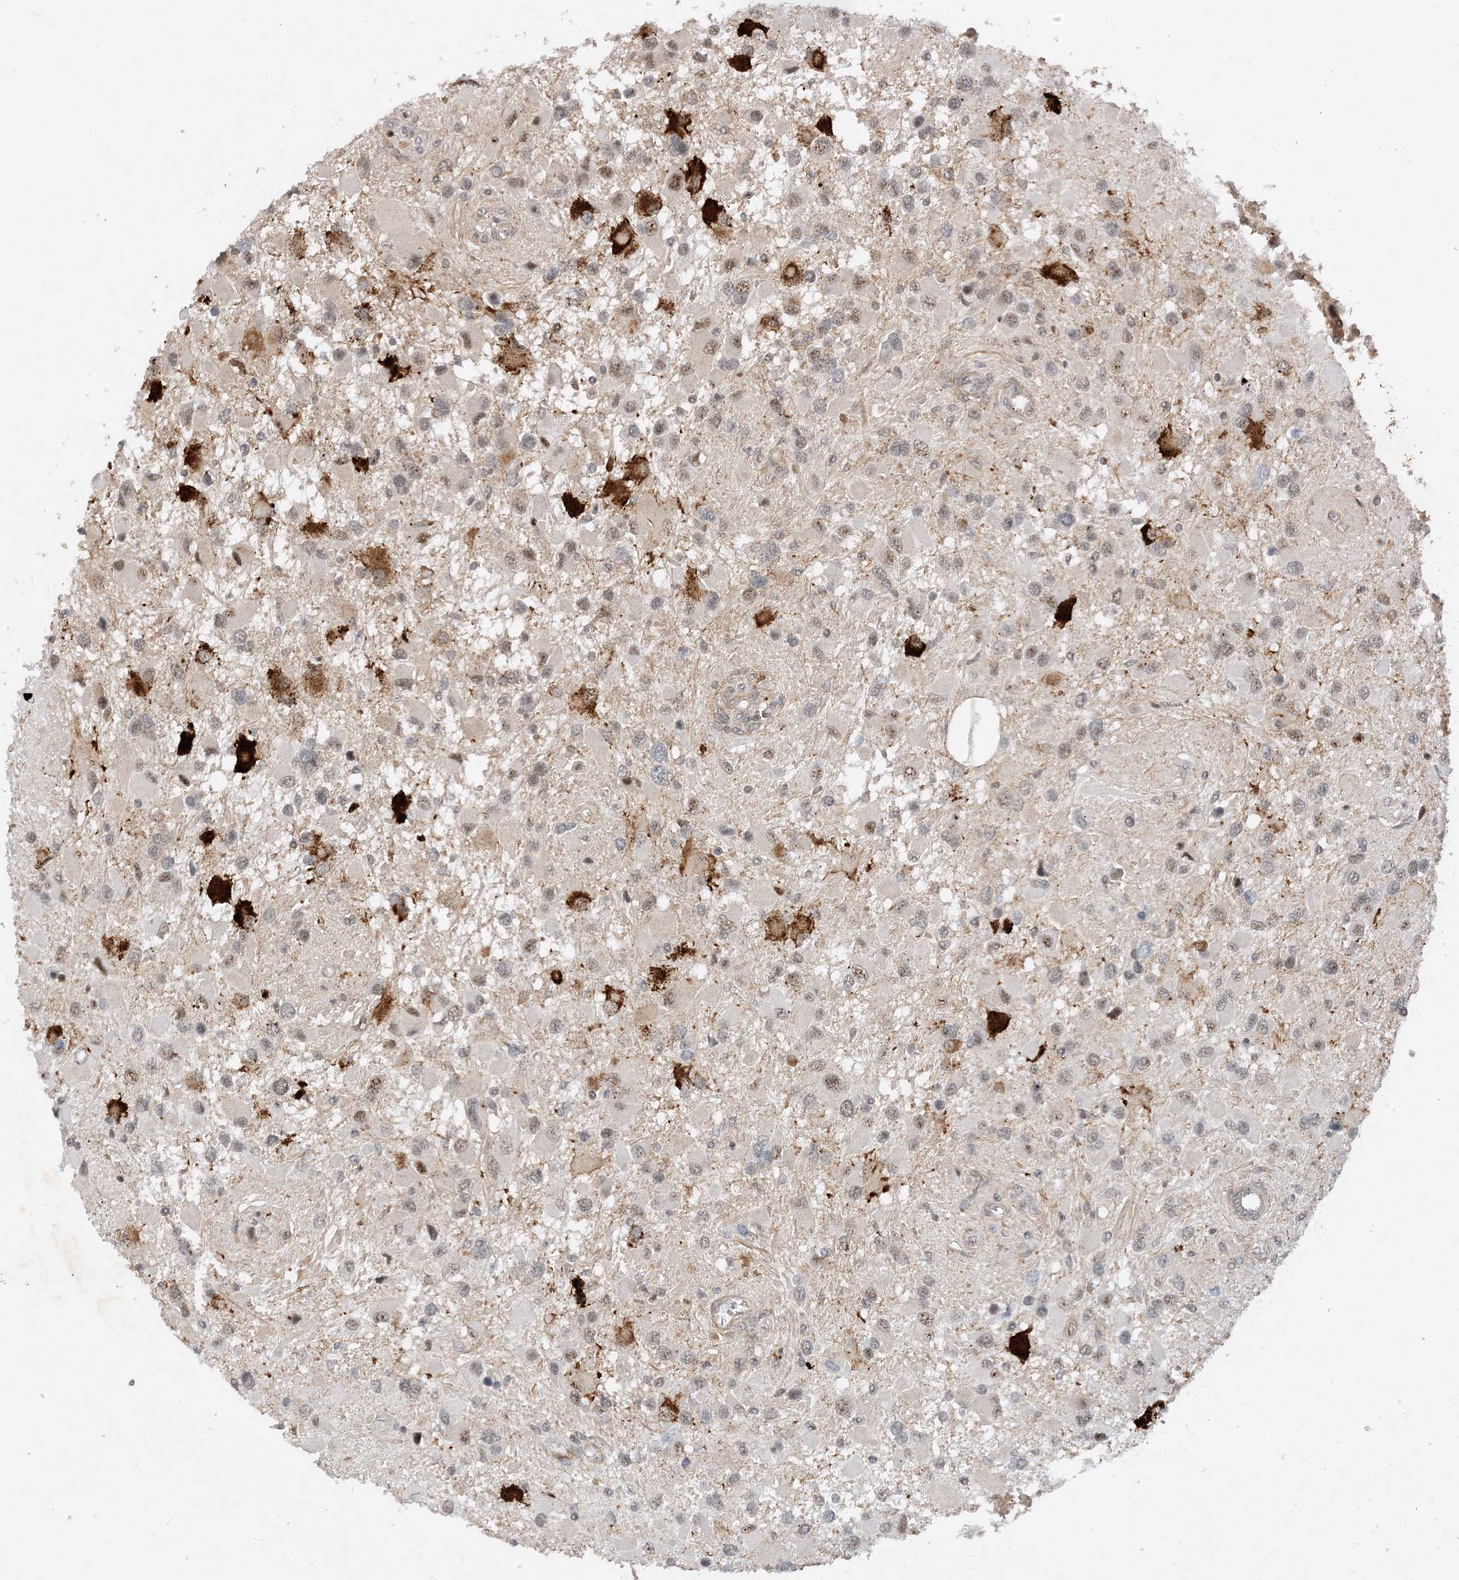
{"staining": {"intensity": "weak", "quantity": "<25%", "location": "nuclear"}, "tissue": "glioma", "cell_type": "Tumor cells", "image_type": "cancer", "snomed": [{"axis": "morphology", "description": "Glioma, malignant, High grade"}, {"axis": "topography", "description": "Brain"}], "caption": "Malignant glioma (high-grade) was stained to show a protein in brown. There is no significant staining in tumor cells. (DAB (3,3'-diaminobenzidine) immunohistochemistry (IHC), high magnification).", "gene": "MAST3", "patient": {"sex": "male", "age": 53}}